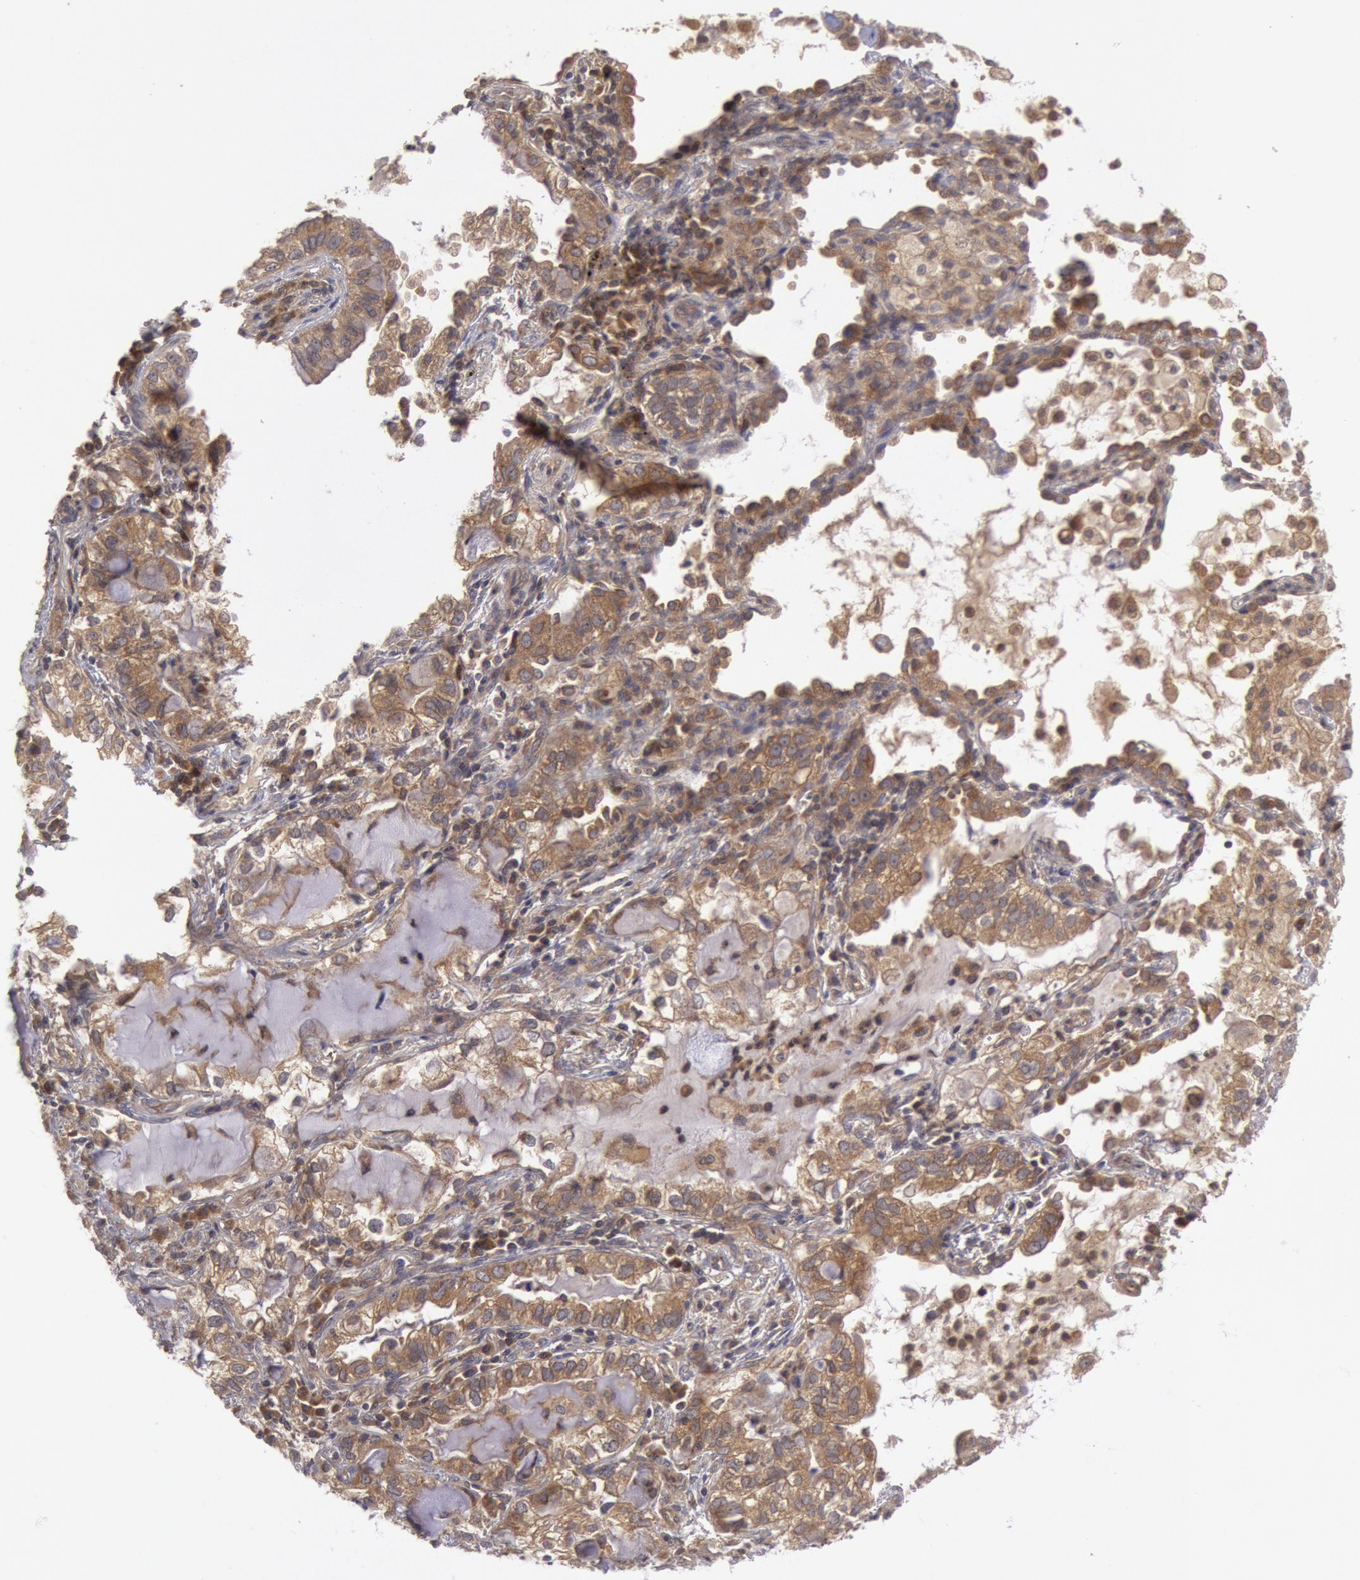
{"staining": {"intensity": "moderate", "quantity": ">75%", "location": "cytoplasmic/membranous"}, "tissue": "lung cancer", "cell_type": "Tumor cells", "image_type": "cancer", "snomed": [{"axis": "morphology", "description": "Adenocarcinoma, NOS"}, {"axis": "topography", "description": "Lung"}], "caption": "Immunohistochemical staining of human lung adenocarcinoma exhibits moderate cytoplasmic/membranous protein expression in about >75% of tumor cells. Immunohistochemistry stains the protein in brown and the nuclei are stained blue.", "gene": "BRAF", "patient": {"sex": "female", "age": 50}}